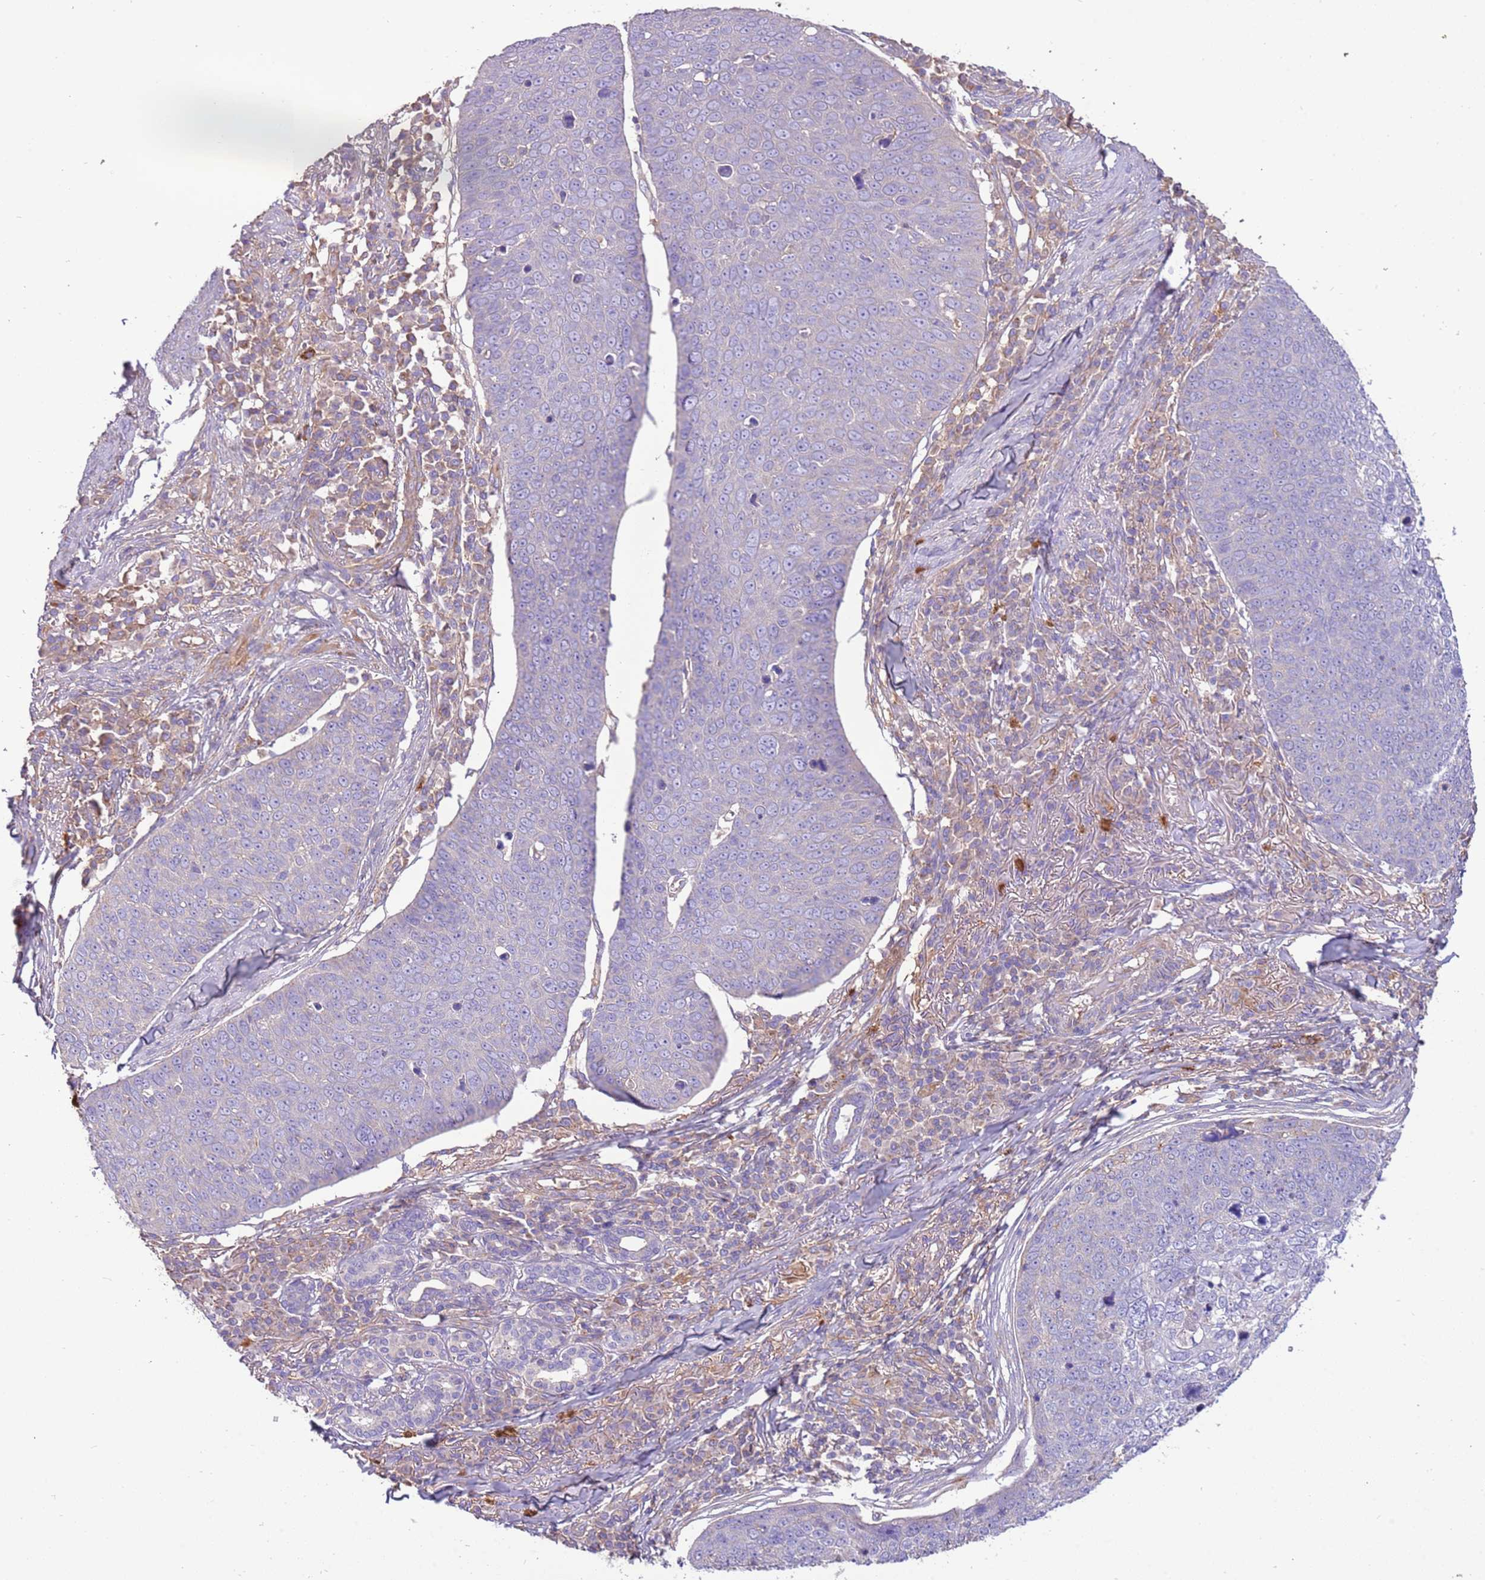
{"staining": {"intensity": "negative", "quantity": "none", "location": "none"}, "tissue": "skin cancer", "cell_type": "Tumor cells", "image_type": "cancer", "snomed": [{"axis": "morphology", "description": "Squamous cell carcinoma, NOS"}, {"axis": "topography", "description": "Skin"}], "caption": "Image shows no protein positivity in tumor cells of squamous cell carcinoma (skin) tissue.", "gene": "NAALADL1", "patient": {"sex": "male", "age": 71}}